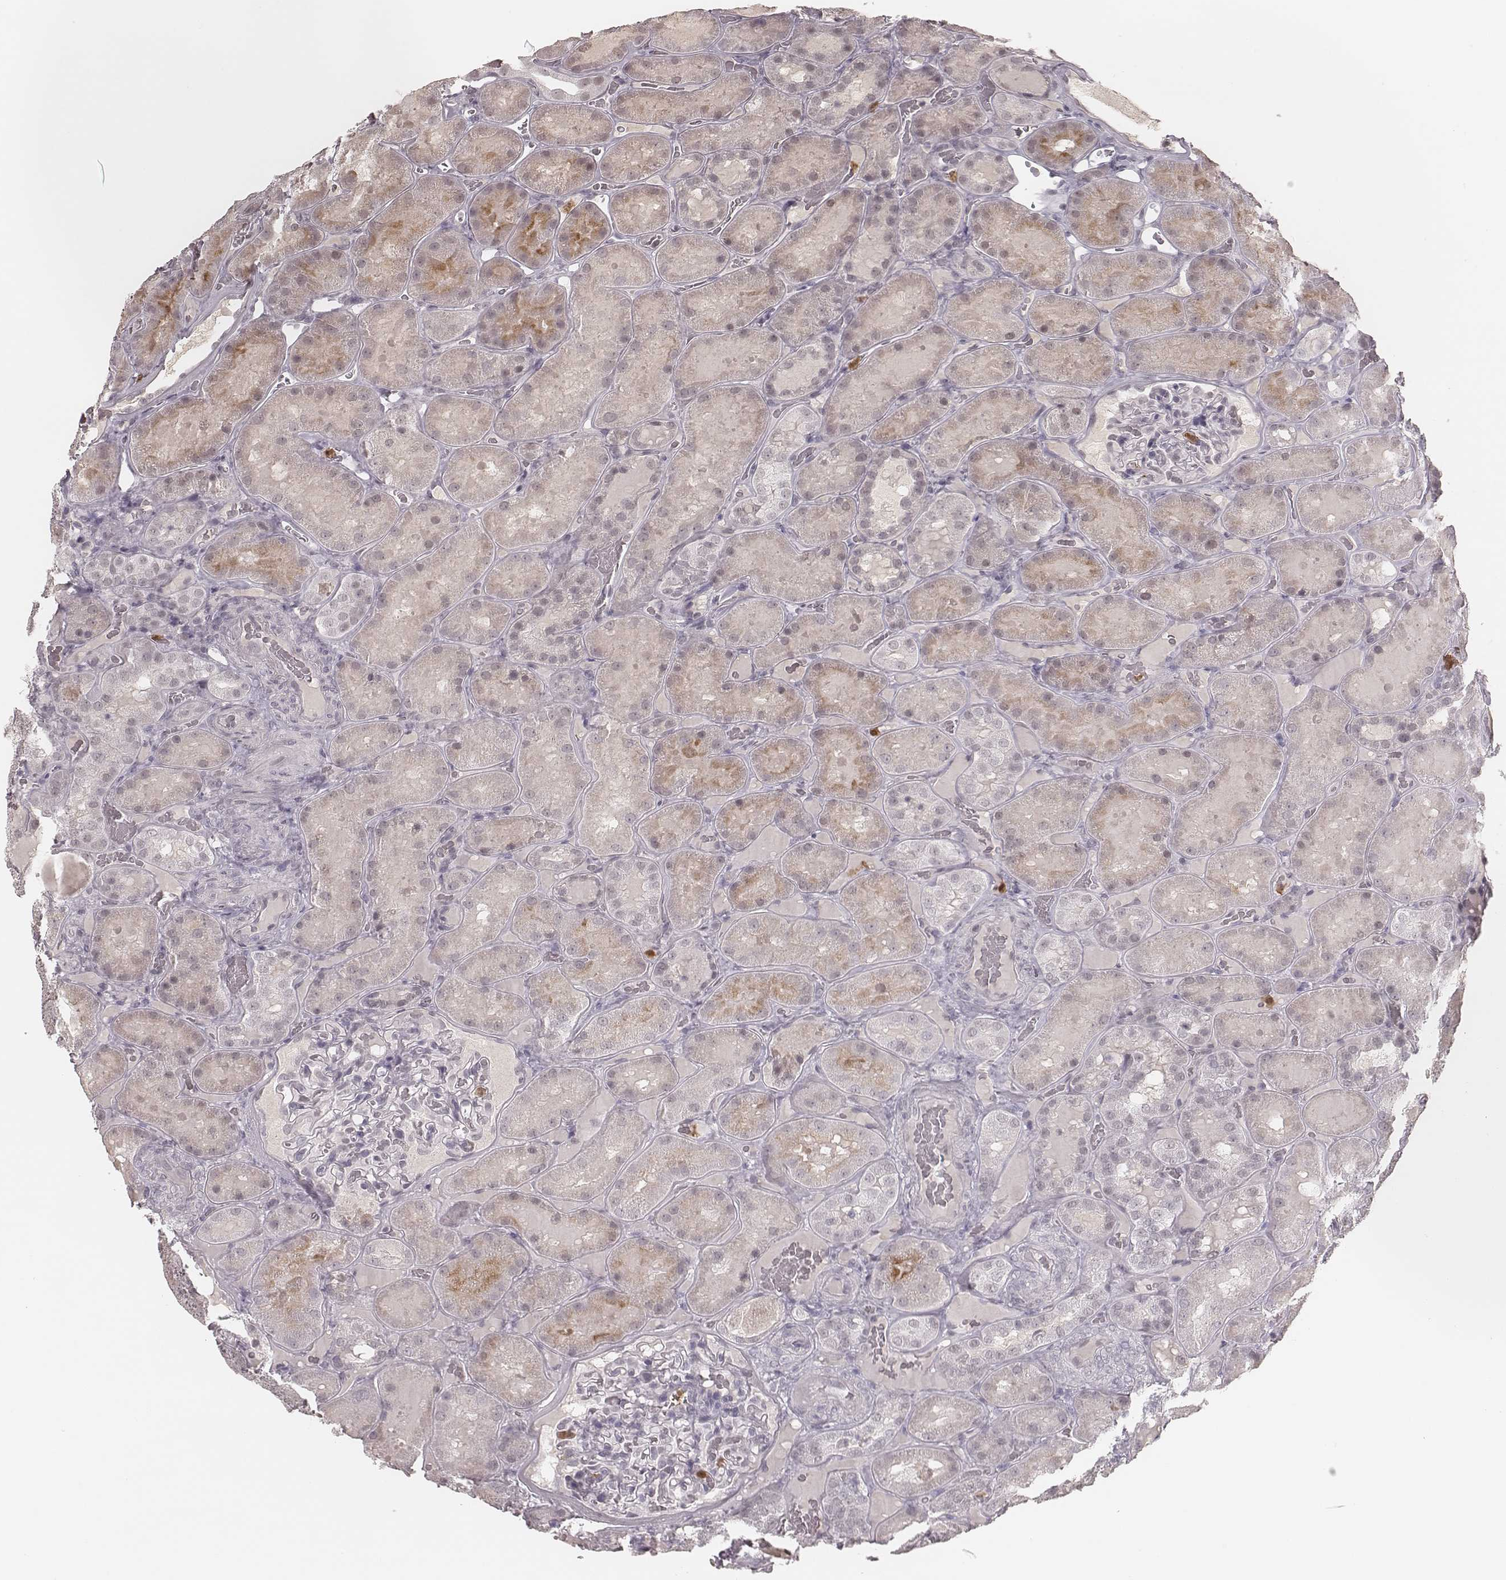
{"staining": {"intensity": "negative", "quantity": "none", "location": "none"}, "tissue": "kidney", "cell_type": "Cells in glomeruli", "image_type": "normal", "snomed": [{"axis": "morphology", "description": "Normal tissue, NOS"}, {"axis": "topography", "description": "Kidney"}], "caption": "Immunohistochemistry of normal human kidney exhibits no staining in cells in glomeruli.", "gene": "KITLG", "patient": {"sex": "male", "age": 73}}